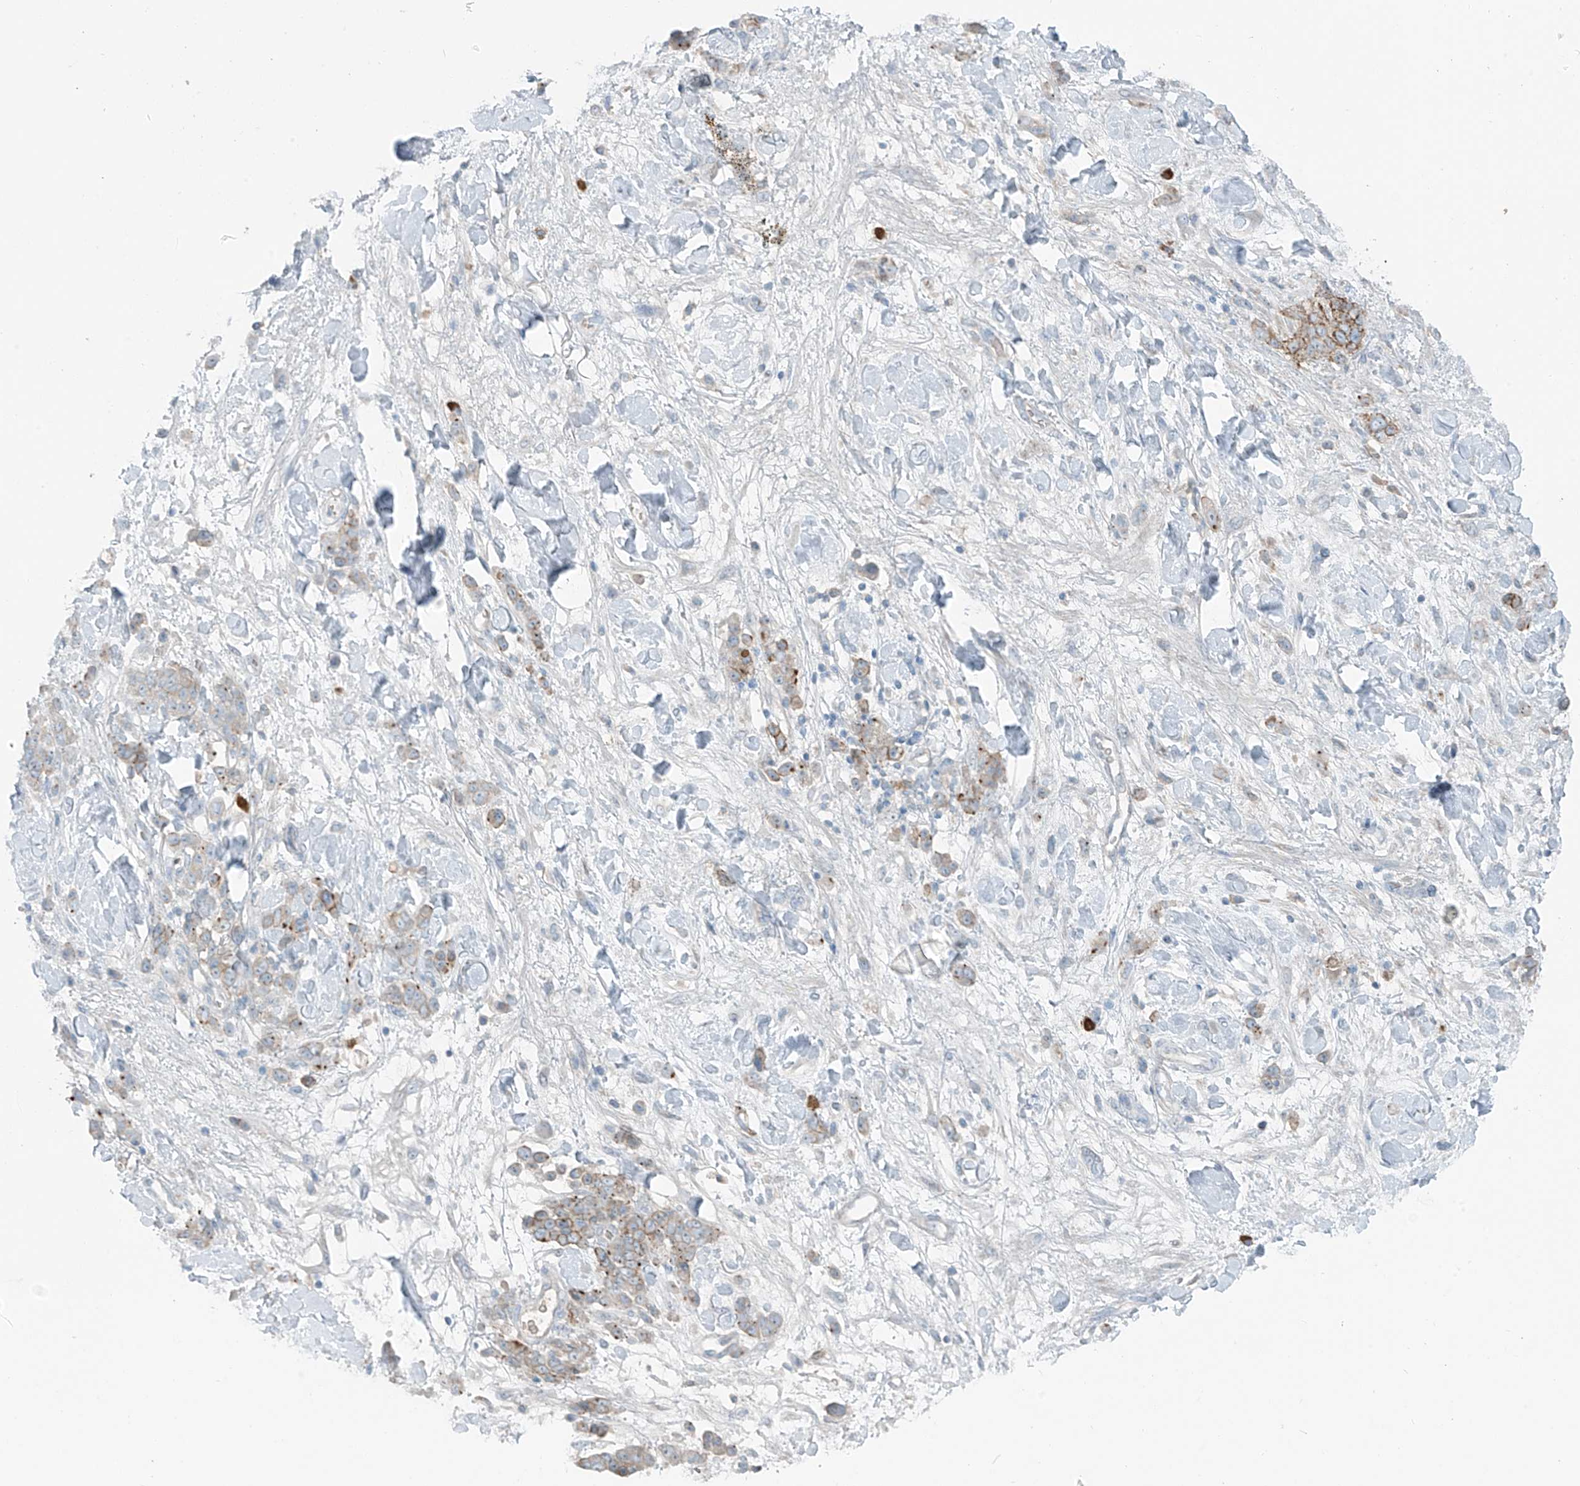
{"staining": {"intensity": "moderate", "quantity": "<25%", "location": "cytoplasmic/membranous"}, "tissue": "stomach cancer", "cell_type": "Tumor cells", "image_type": "cancer", "snomed": [{"axis": "morphology", "description": "Normal tissue, NOS"}, {"axis": "morphology", "description": "Adenocarcinoma, NOS"}, {"axis": "topography", "description": "Stomach"}], "caption": "Tumor cells demonstrate moderate cytoplasmic/membranous positivity in about <25% of cells in stomach cancer (adenocarcinoma). (brown staining indicates protein expression, while blue staining denotes nuclei).", "gene": "FAM131C", "patient": {"sex": "male", "age": 82}}